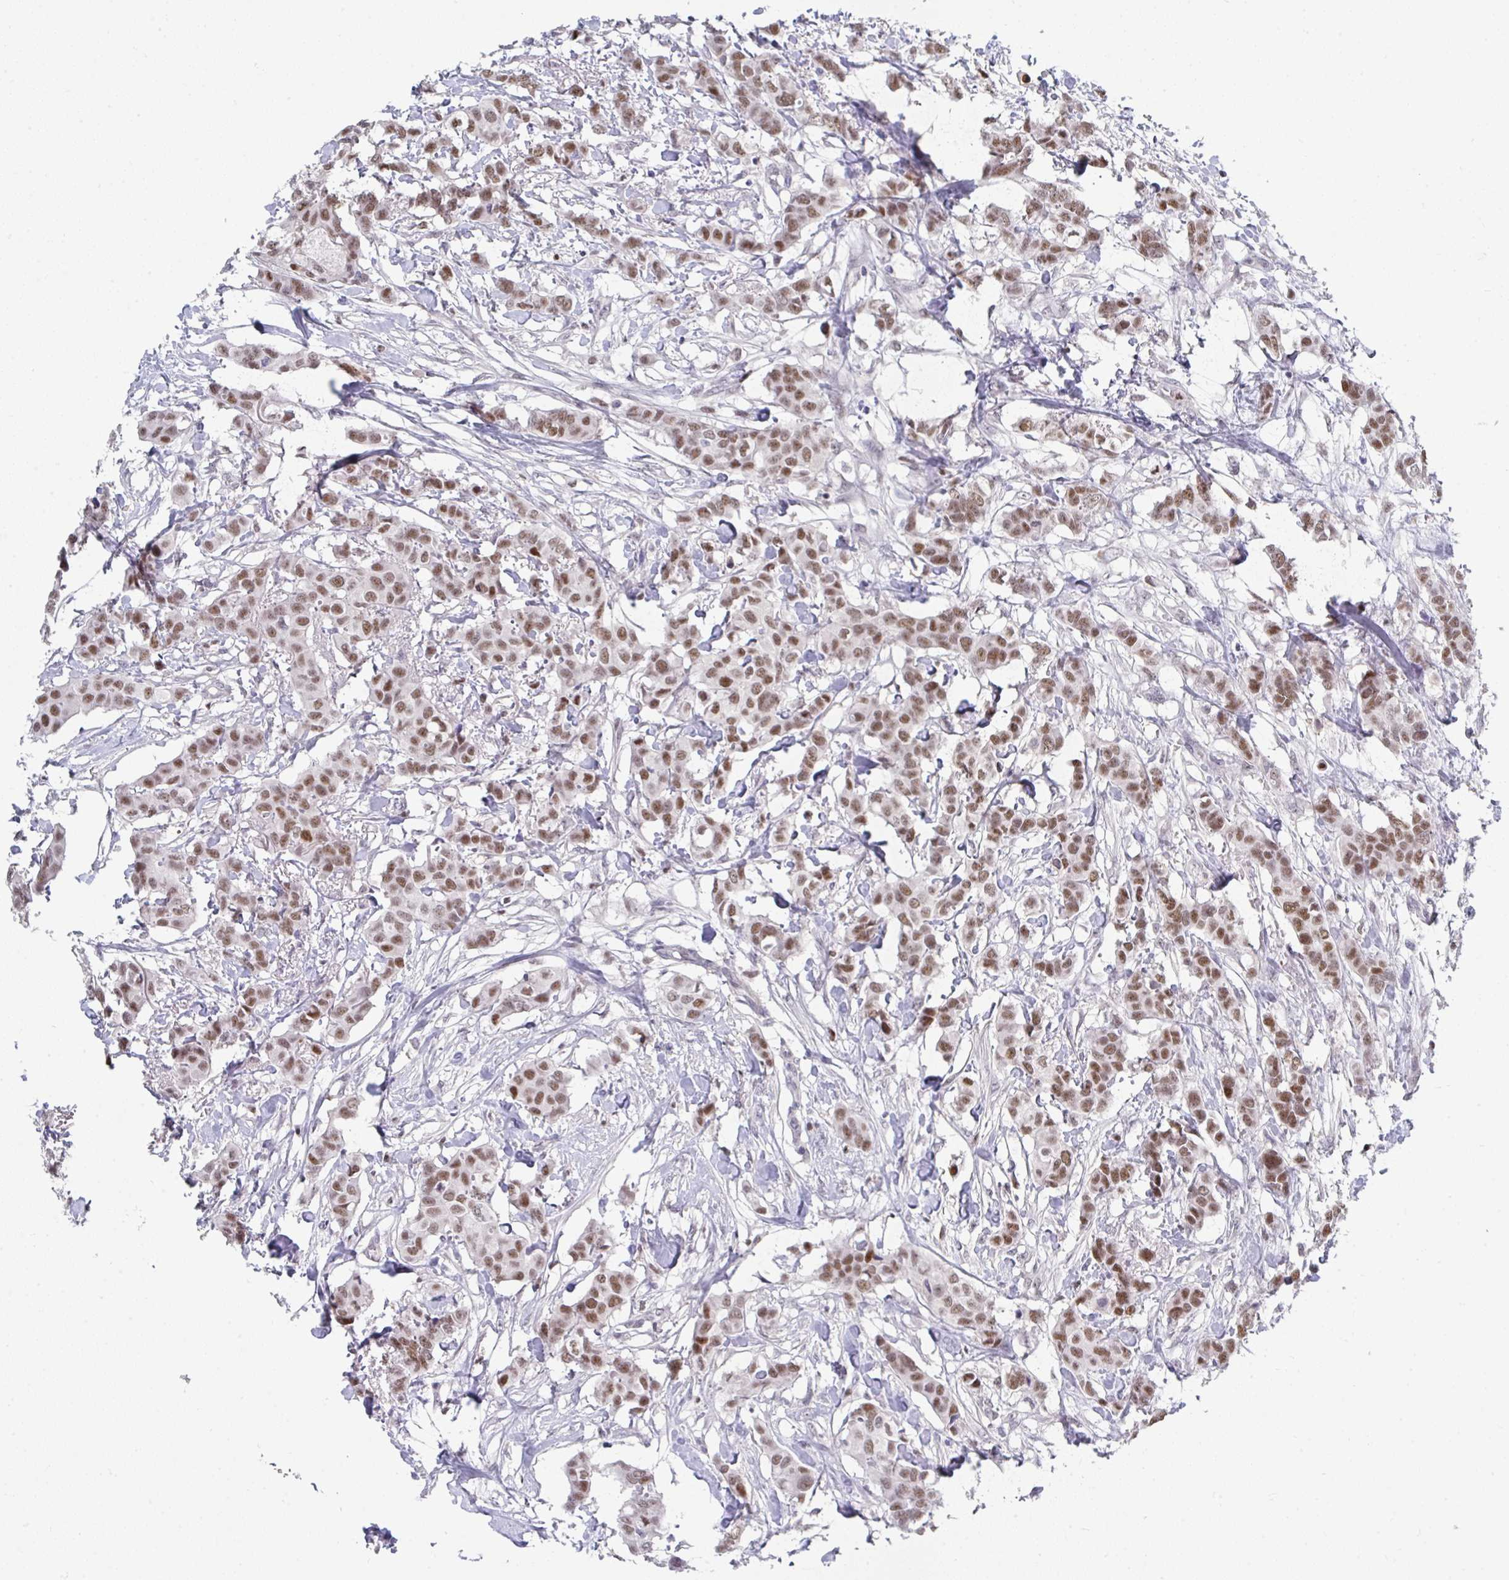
{"staining": {"intensity": "moderate", "quantity": ">75%", "location": "nuclear"}, "tissue": "breast cancer", "cell_type": "Tumor cells", "image_type": "cancer", "snomed": [{"axis": "morphology", "description": "Duct carcinoma"}, {"axis": "topography", "description": "Breast"}], "caption": "A medium amount of moderate nuclear staining is seen in approximately >75% of tumor cells in intraductal carcinoma (breast) tissue.", "gene": "JDP2", "patient": {"sex": "female", "age": 62}}